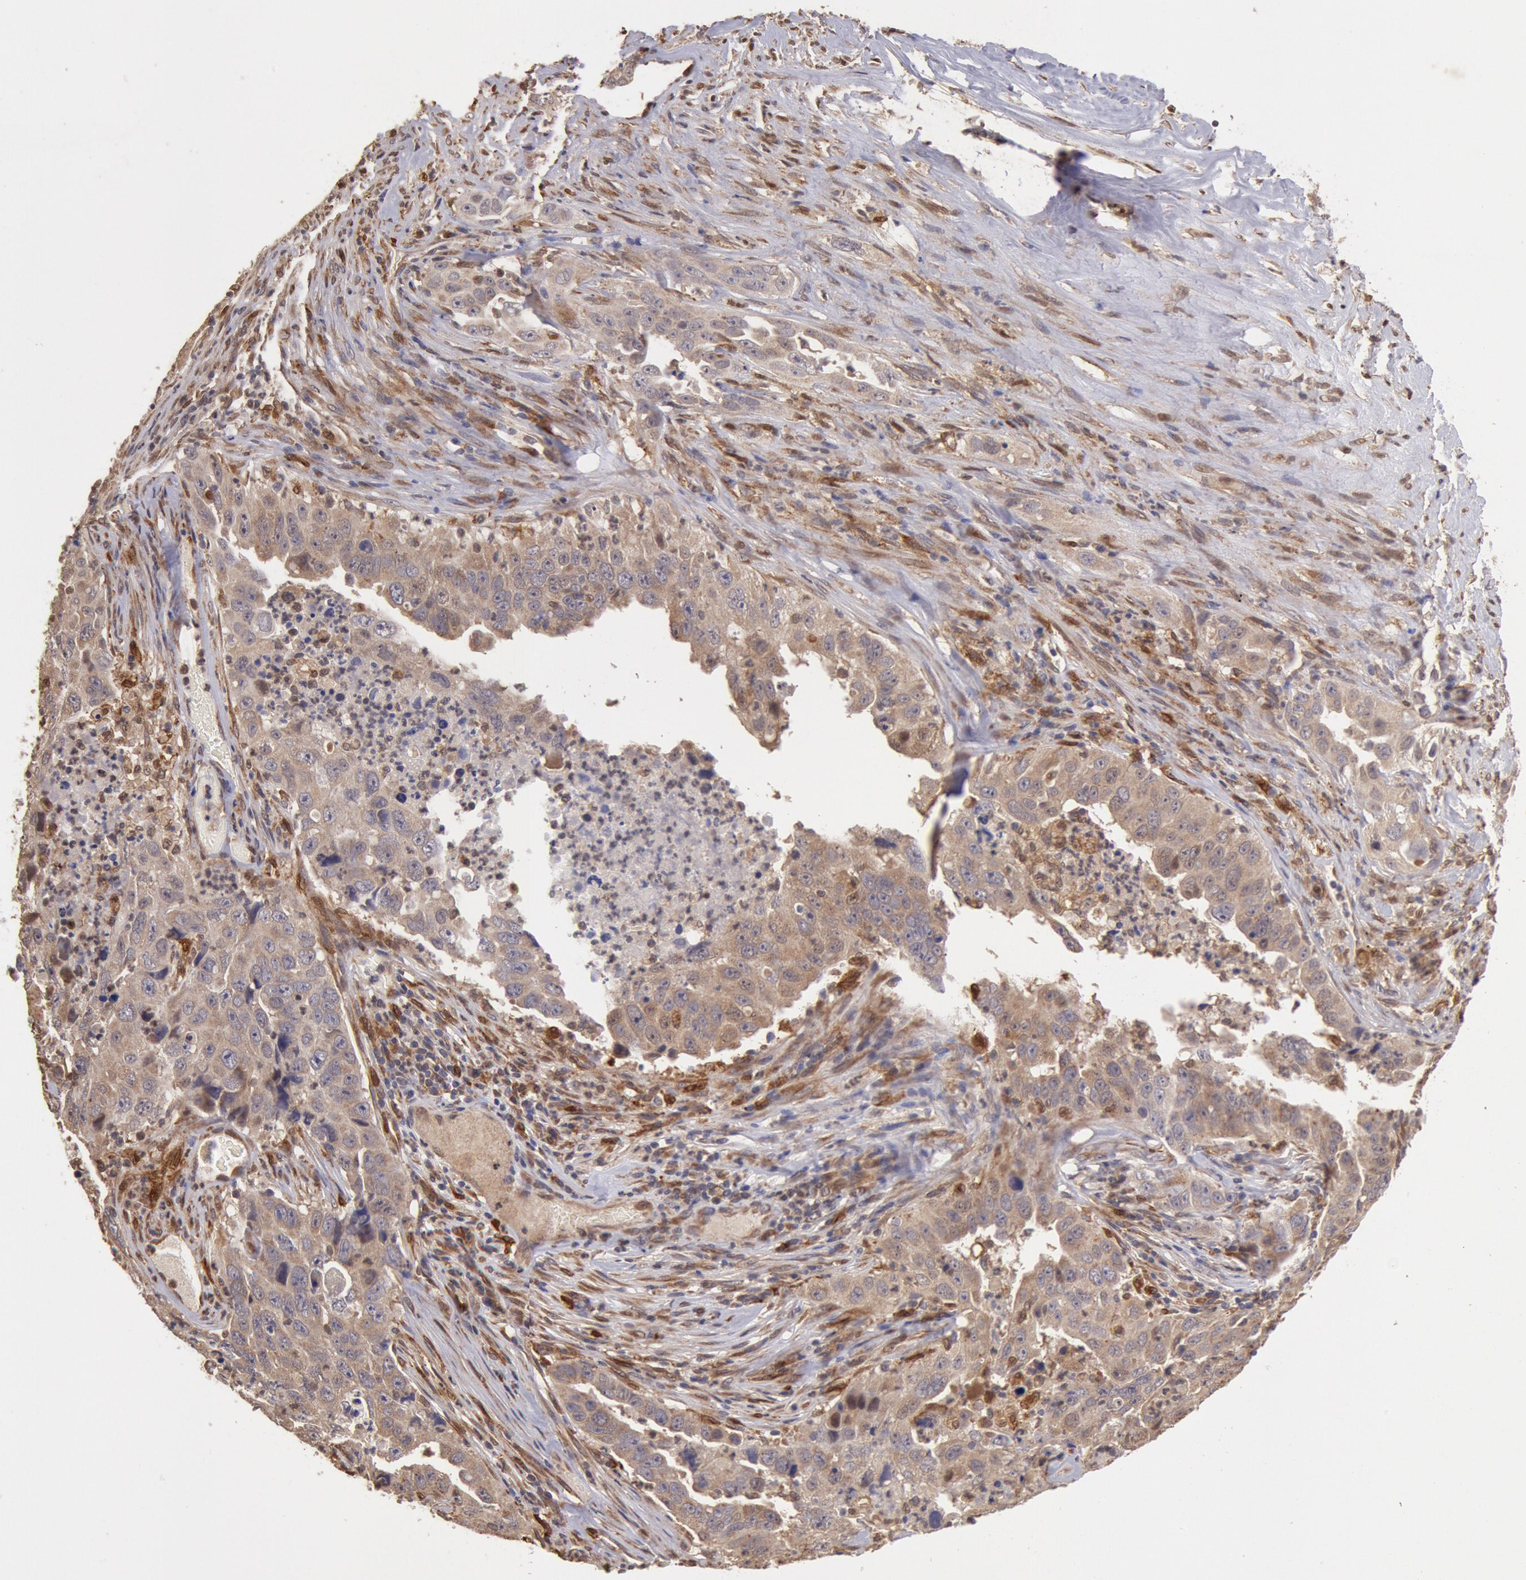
{"staining": {"intensity": "strong", "quantity": ">75%", "location": "cytoplasmic/membranous"}, "tissue": "lung cancer", "cell_type": "Tumor cells", "image_type": "cancer", "snomed": [{"axis": "morphology", "description": "Squamous cell carcinoma, NOS"}, {"axis": "topography", "description": "Lung"}], "caption": "Protein staining of squamous cell carcinoma (lung) tissue demonstrates strong cytoplasmic/membranous staining in approximately >75% of tumor cells.", "gene": "COMT", "patient": {"sex": "male", "age": 64}}